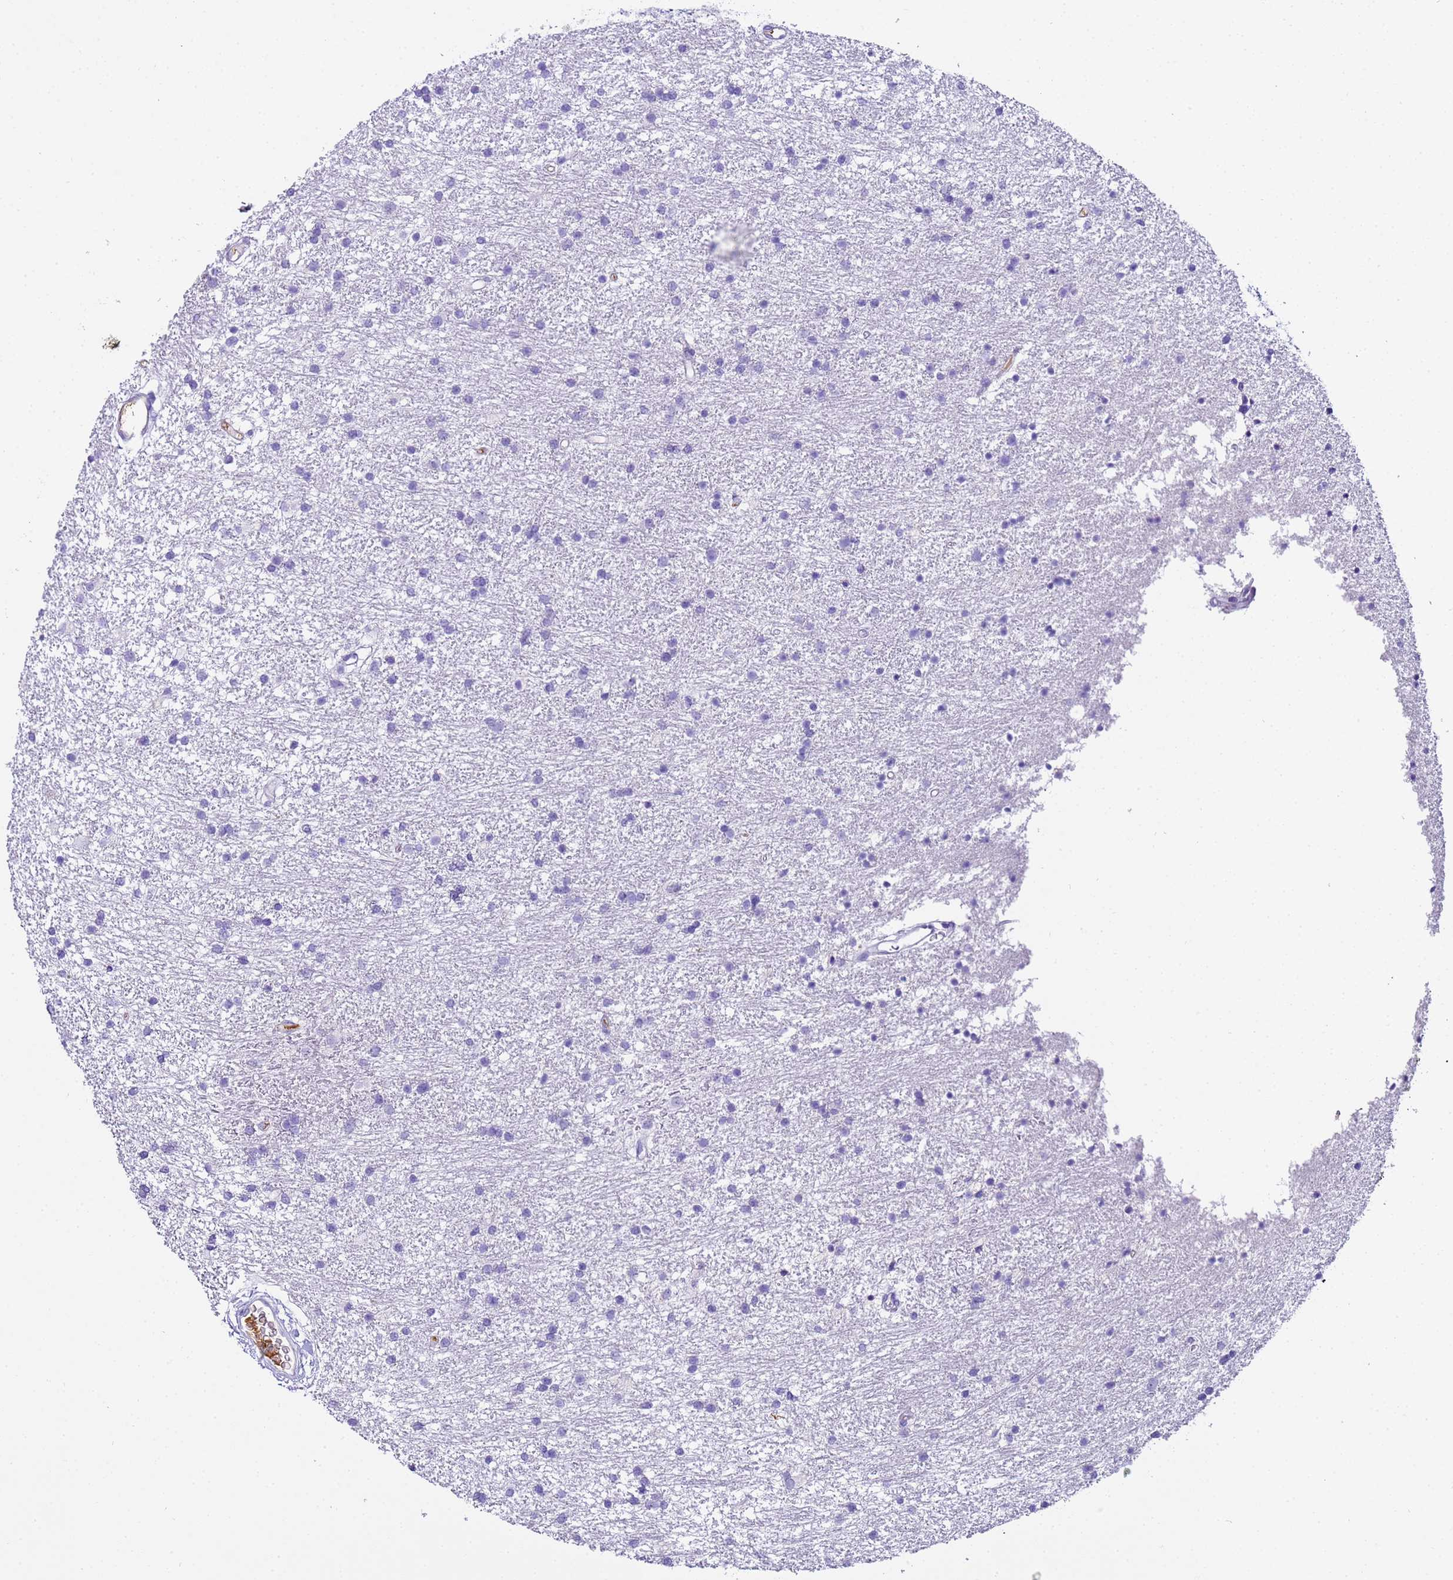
{"staining": {"intensity": "negative", "quantity": "none", "location": "none"}, "tissue": "glioma", "cell_type": "Tumor cells", "image_type": "cancer", "snomed": [{"axis": "morphology", "description": "Glioma, malignant, High grade"}, {"axis": "topography", "description": "Brain"}], "caption": "Image shows no protein staining in tumor cells of malignant glioma (high-grade) tissue. (Stains: DAB (3,3'-diaminobenzidine) IHC with hematoxylin counter stain, Microscopy: brightfield microscopy at high magnification).", "gene": "CFHR2", "patient": {"sex": "male", "age": 77}}